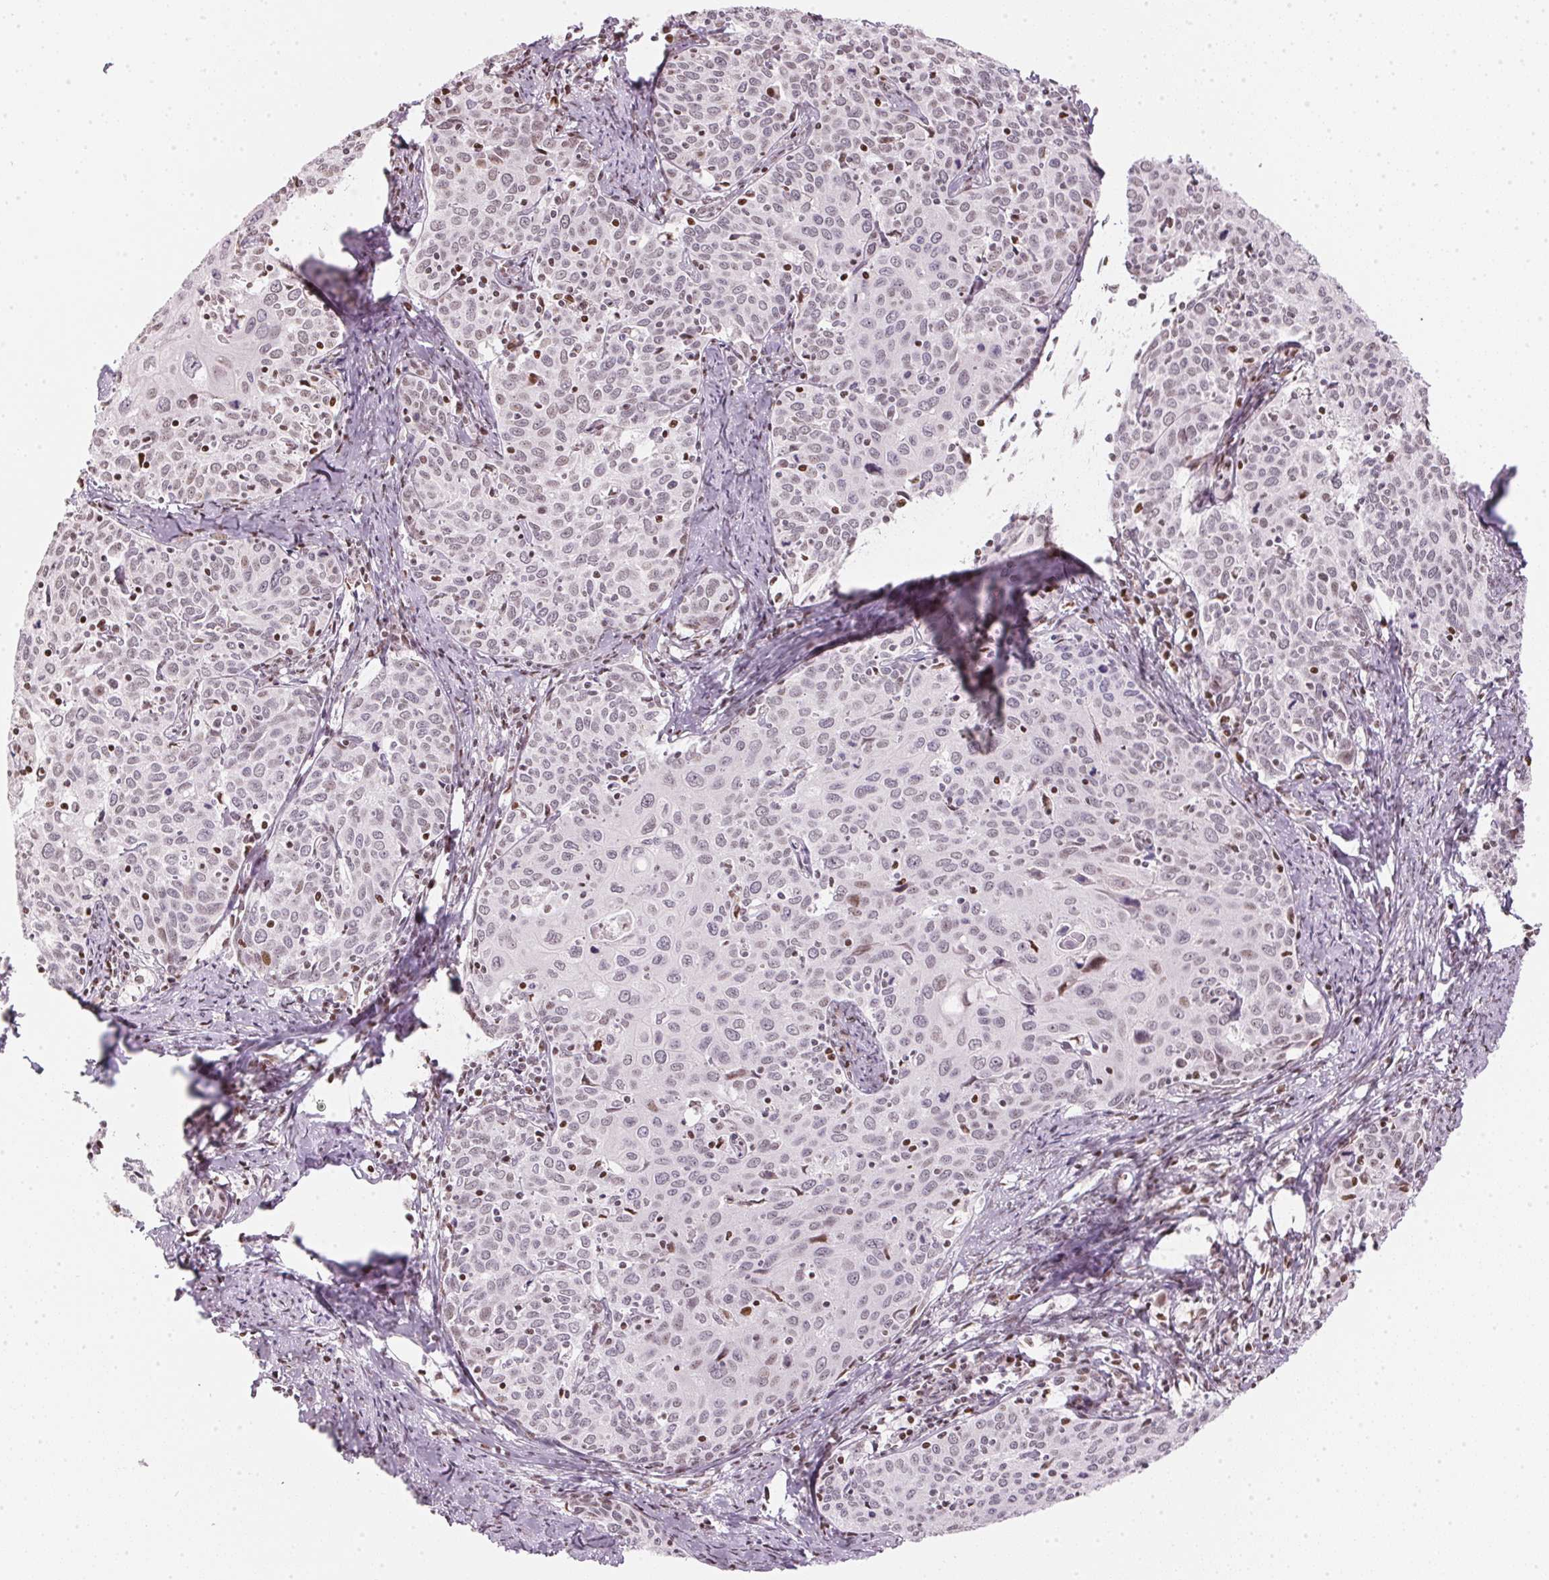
{"staining": {"intensity": "negative", "quantity": "none", "location": "none"}, "tissue": "cervical cancer", "cell_type": "Tumor cells", "image_type": "cancer", "snomed": [{"axis": "morphology", "description": "Squamous cell carcinoma, NOS"}, {"axis": "topography", "description": "Cervix"}], "caption": "High magnification brightfield microscopy of cervical squamous cell carcinoma stained with DAB (3,3'-diaminobenzidine) (brown) and counterstained with hematoxylin (blue): tumor cells show no significant positivity.", "gene": "KAT6A", "patient": {"sex": "female", "age": 62}}